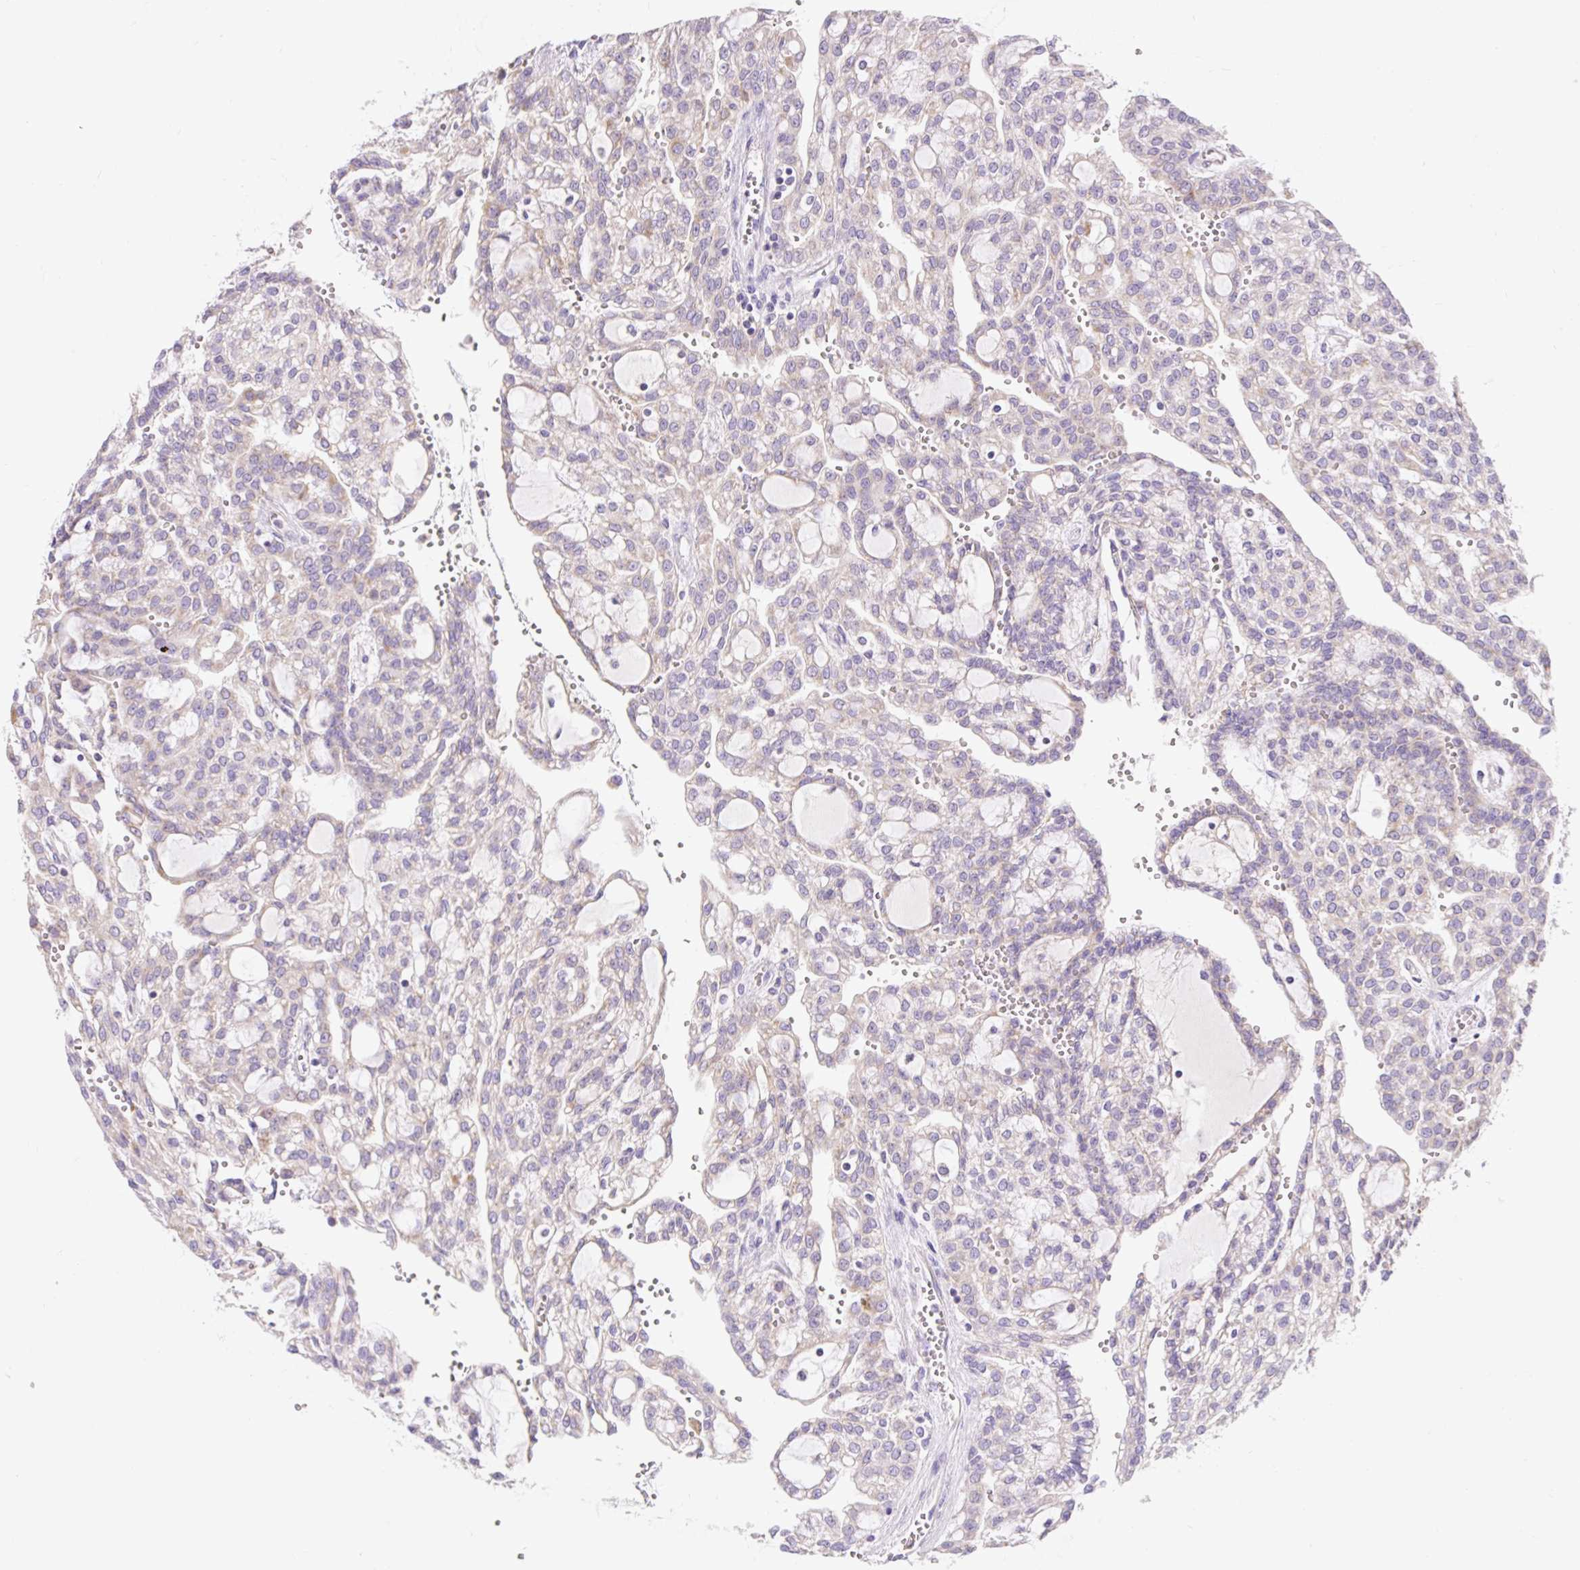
{"staining": {"intensity": "negative", "quantity": "none", "location": "none"}, "tissue": "renal cancer", "cell_type": "Tumor cells", "image_type": "cancer", "snomed": [{"axis": "morphology", "description": "Adenocarcinoma, NOS"}, {"axis": "topography", "description": "Kidney"}], "caption": "Renal cancer (adenocarcinoma) was stained to show a protein in brown. There is no significant staining in tumor cells.", "gene": "PMAIP1", "patient": {"sex": "male", "age": 63}}